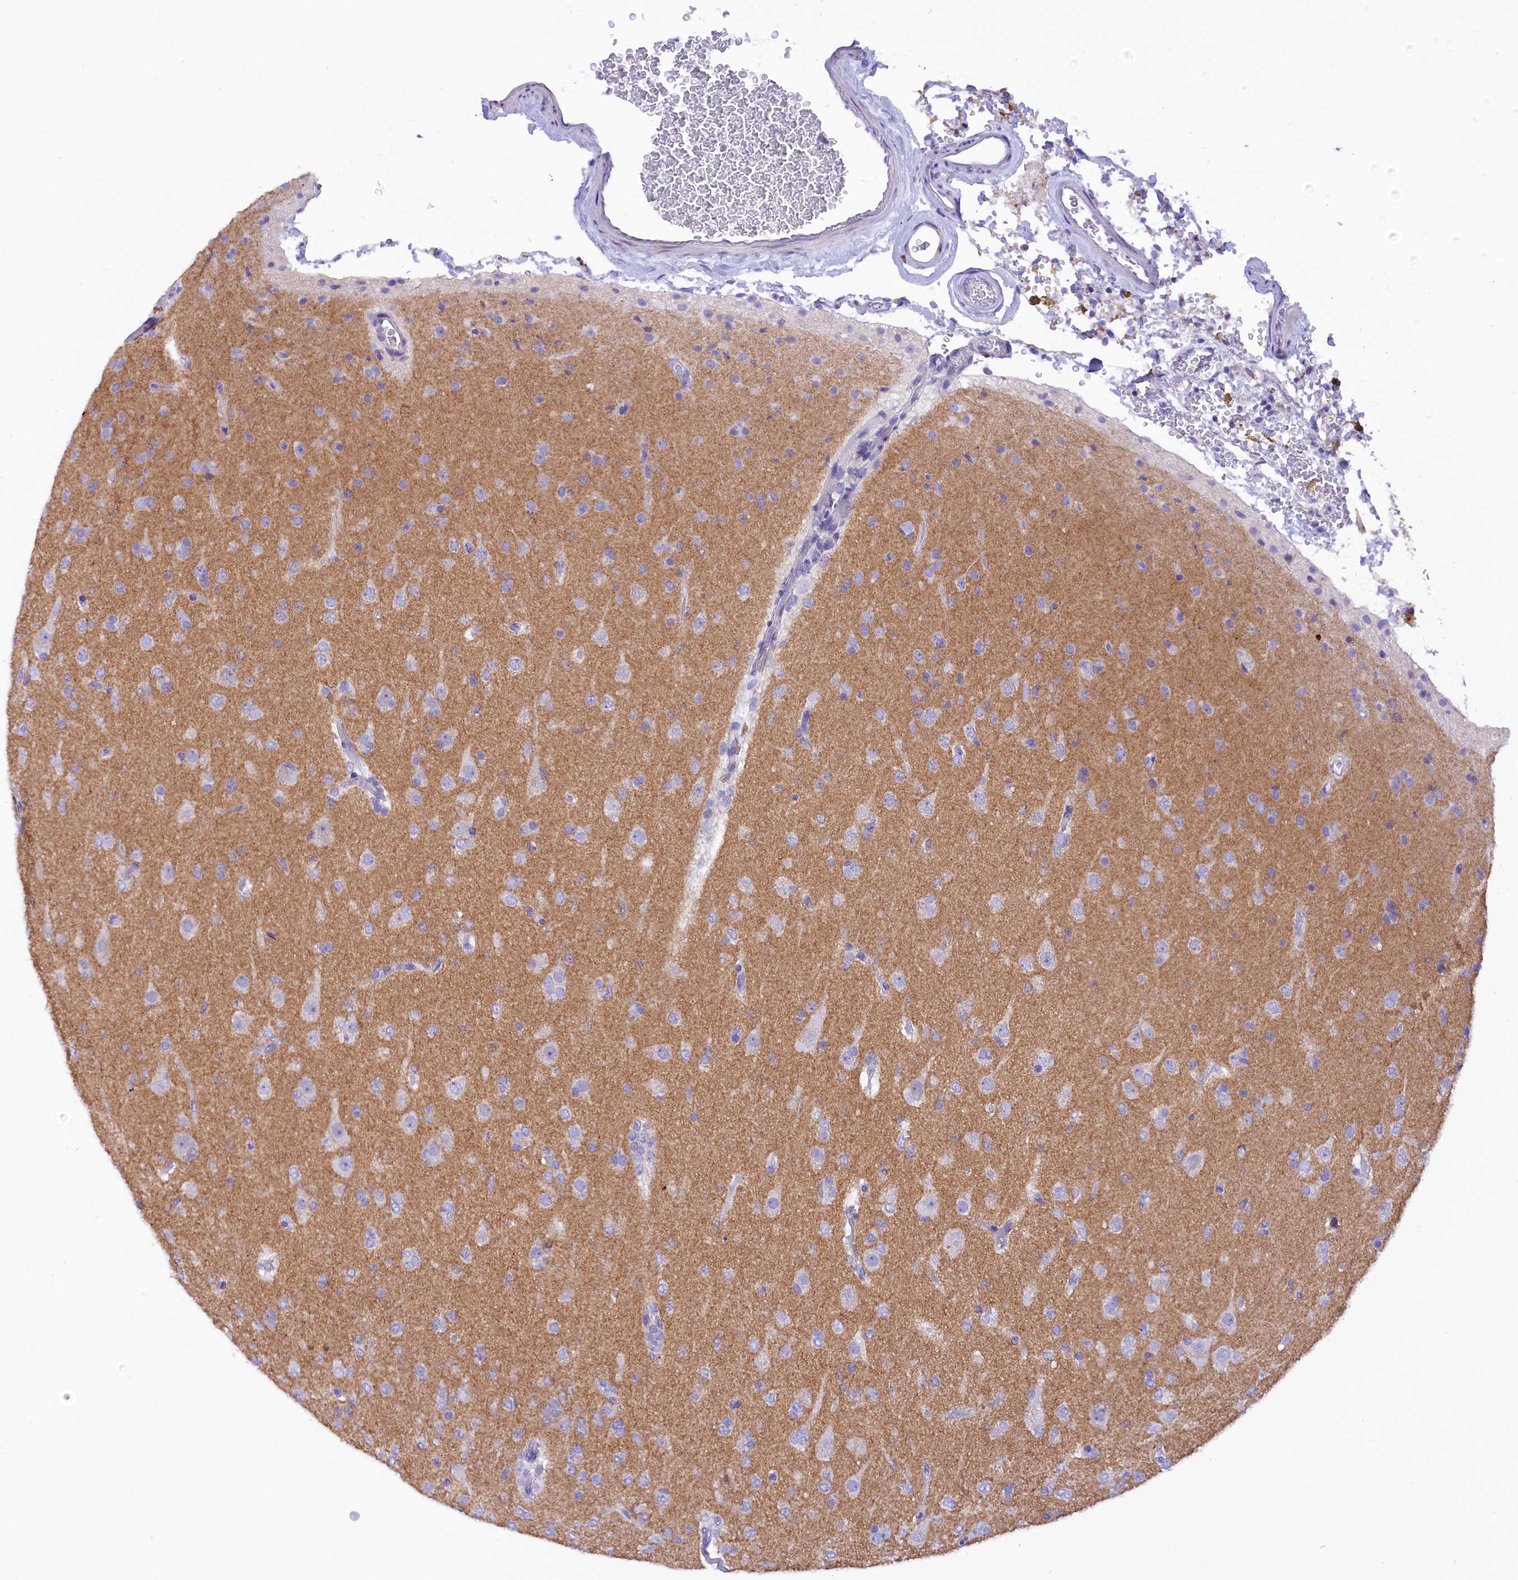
{"staining": {"intensity": "negative", "quantity": "none", "location": "none"}, "tissue": "glioma", "cell_type": "Tumor cells", "image_type": "cancer", "snomed": [{"axis": "morphology", "description": "Glioma, malignant, Low grade"}, {"axis": "topography", "description": "Brain"}], "caption": "A histopathology image of malignant low-grade glioma stained for a protein exhibits no brown staining in tumor cells.", "gene": "COL6A5", "patient": {"sex": "male", "age": 65}}